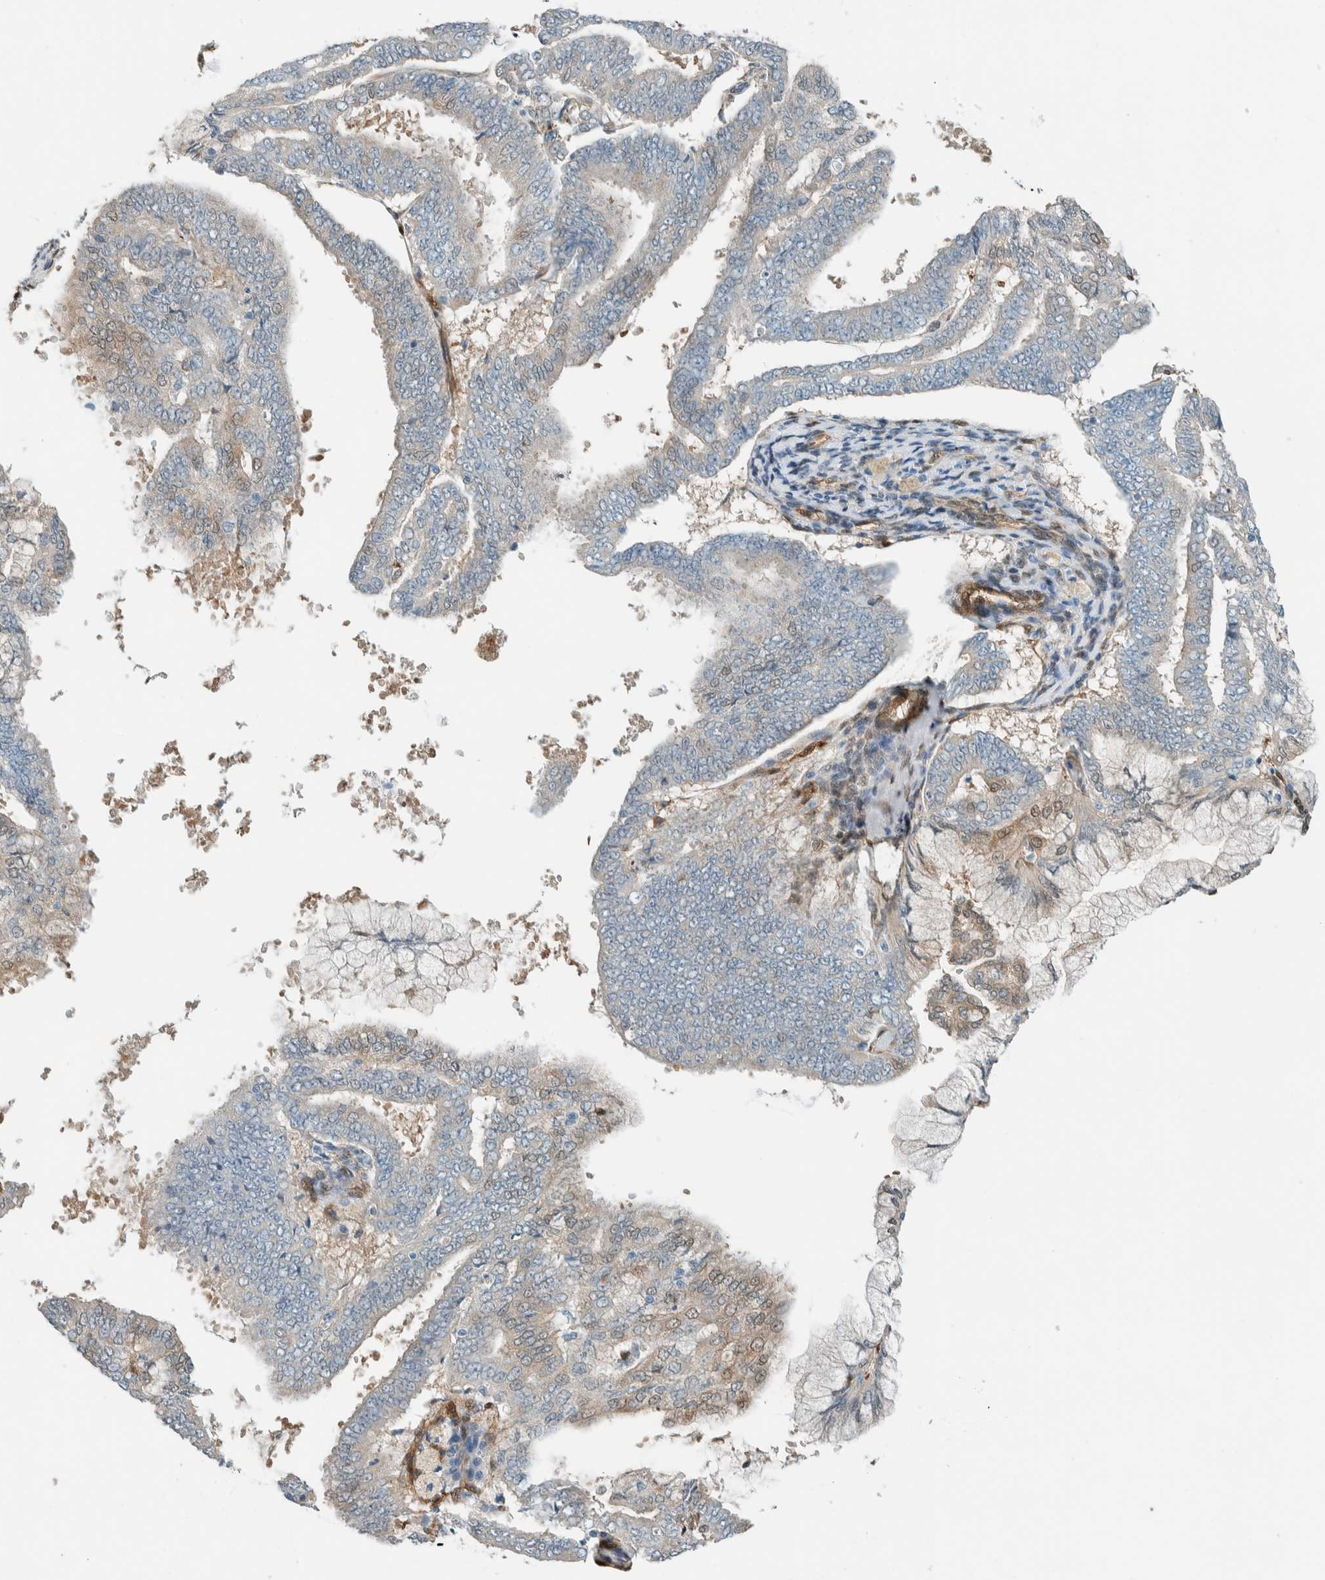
{"staining": {"intensity": "weak", "quantity": "<25%", "location": "cytoplasmic/membranous,nuclear"}, "tissue": "endometrial cancer", "cell_type": "Tumor cells", "image_type": "cancer", "snomed": [{"axis": "morphology", "description": "Adenocarcinoma, NOS"}, {"axis": "topography", "description": "Endometrium"}], "caption": "The immunohistochemistry micrograph has no significant positivity in tumor cells of adenocarcinoma (endometrial) tissue.", "gene": "NXN", "patient": {"sex": "female", "age": 63}}